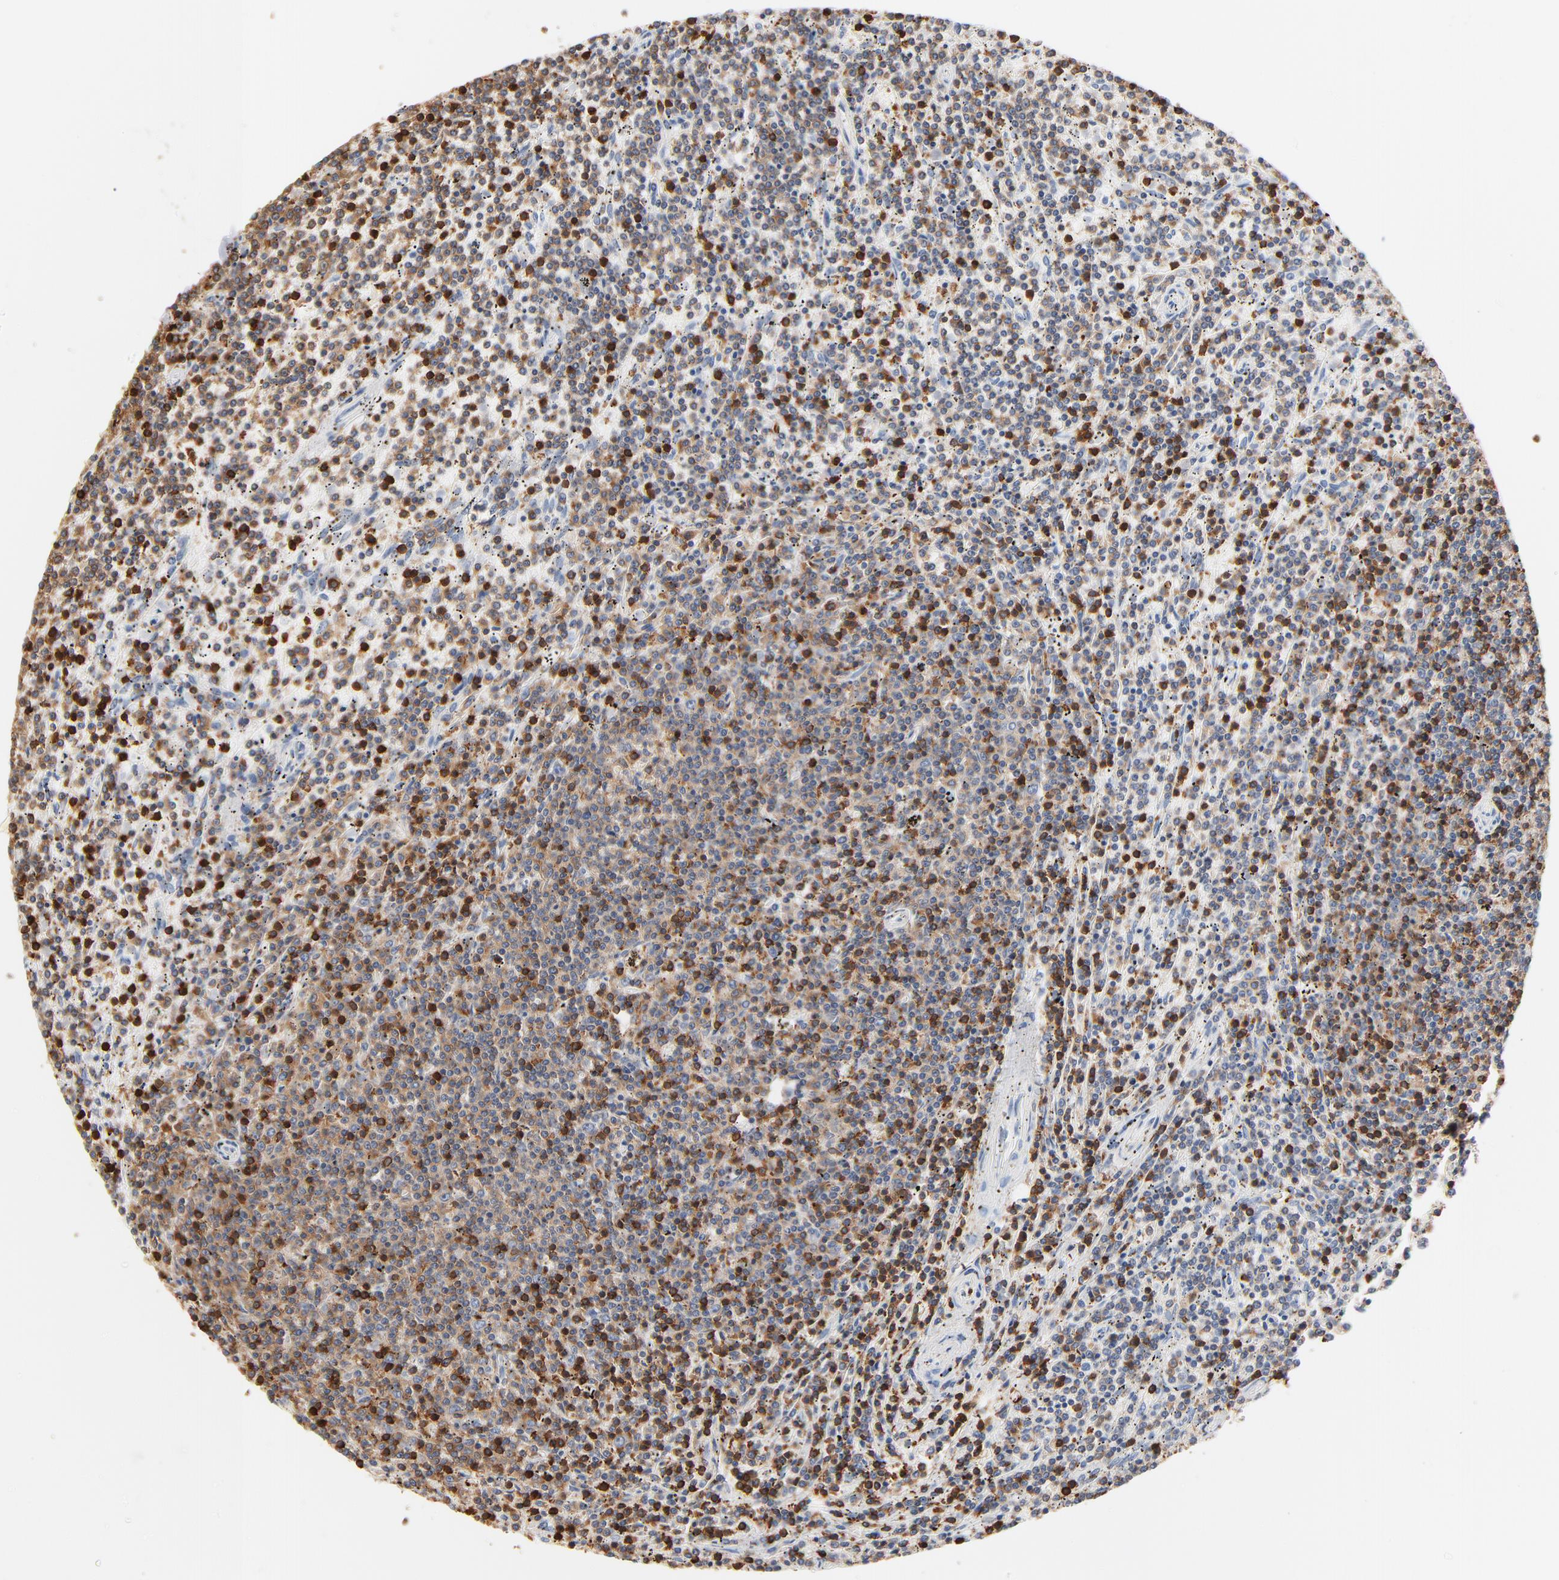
{"staining": {"intensity": "moderate", "quantity": "25%-75%", "location": "cytoplasmic/membranous"}, "tissue": "lymphoma", "cell_type": "Tumor cells", "image_type": "cancer", "snomed": [{"axis": "morphology", "description": "Malignant lymphoma, non-Hodgkin's type, Low grade"}, {"axis": "topography", "description": "Spleen"}], "caption": "IHC of low-grade malignant lymphoma, non-Hodgkin's type shows medium levels of moderate cytoplasmic/membranous staining in about 25%-75% of tumor cells. (Stains: DAB (3,3'-diaminobenzidine) in brown, nuclei in blue, Microscopy: brightfield microscopy at high magnification).", "gene": "SH3KBP1", "patient": {"sex": "female", "age": 50}}